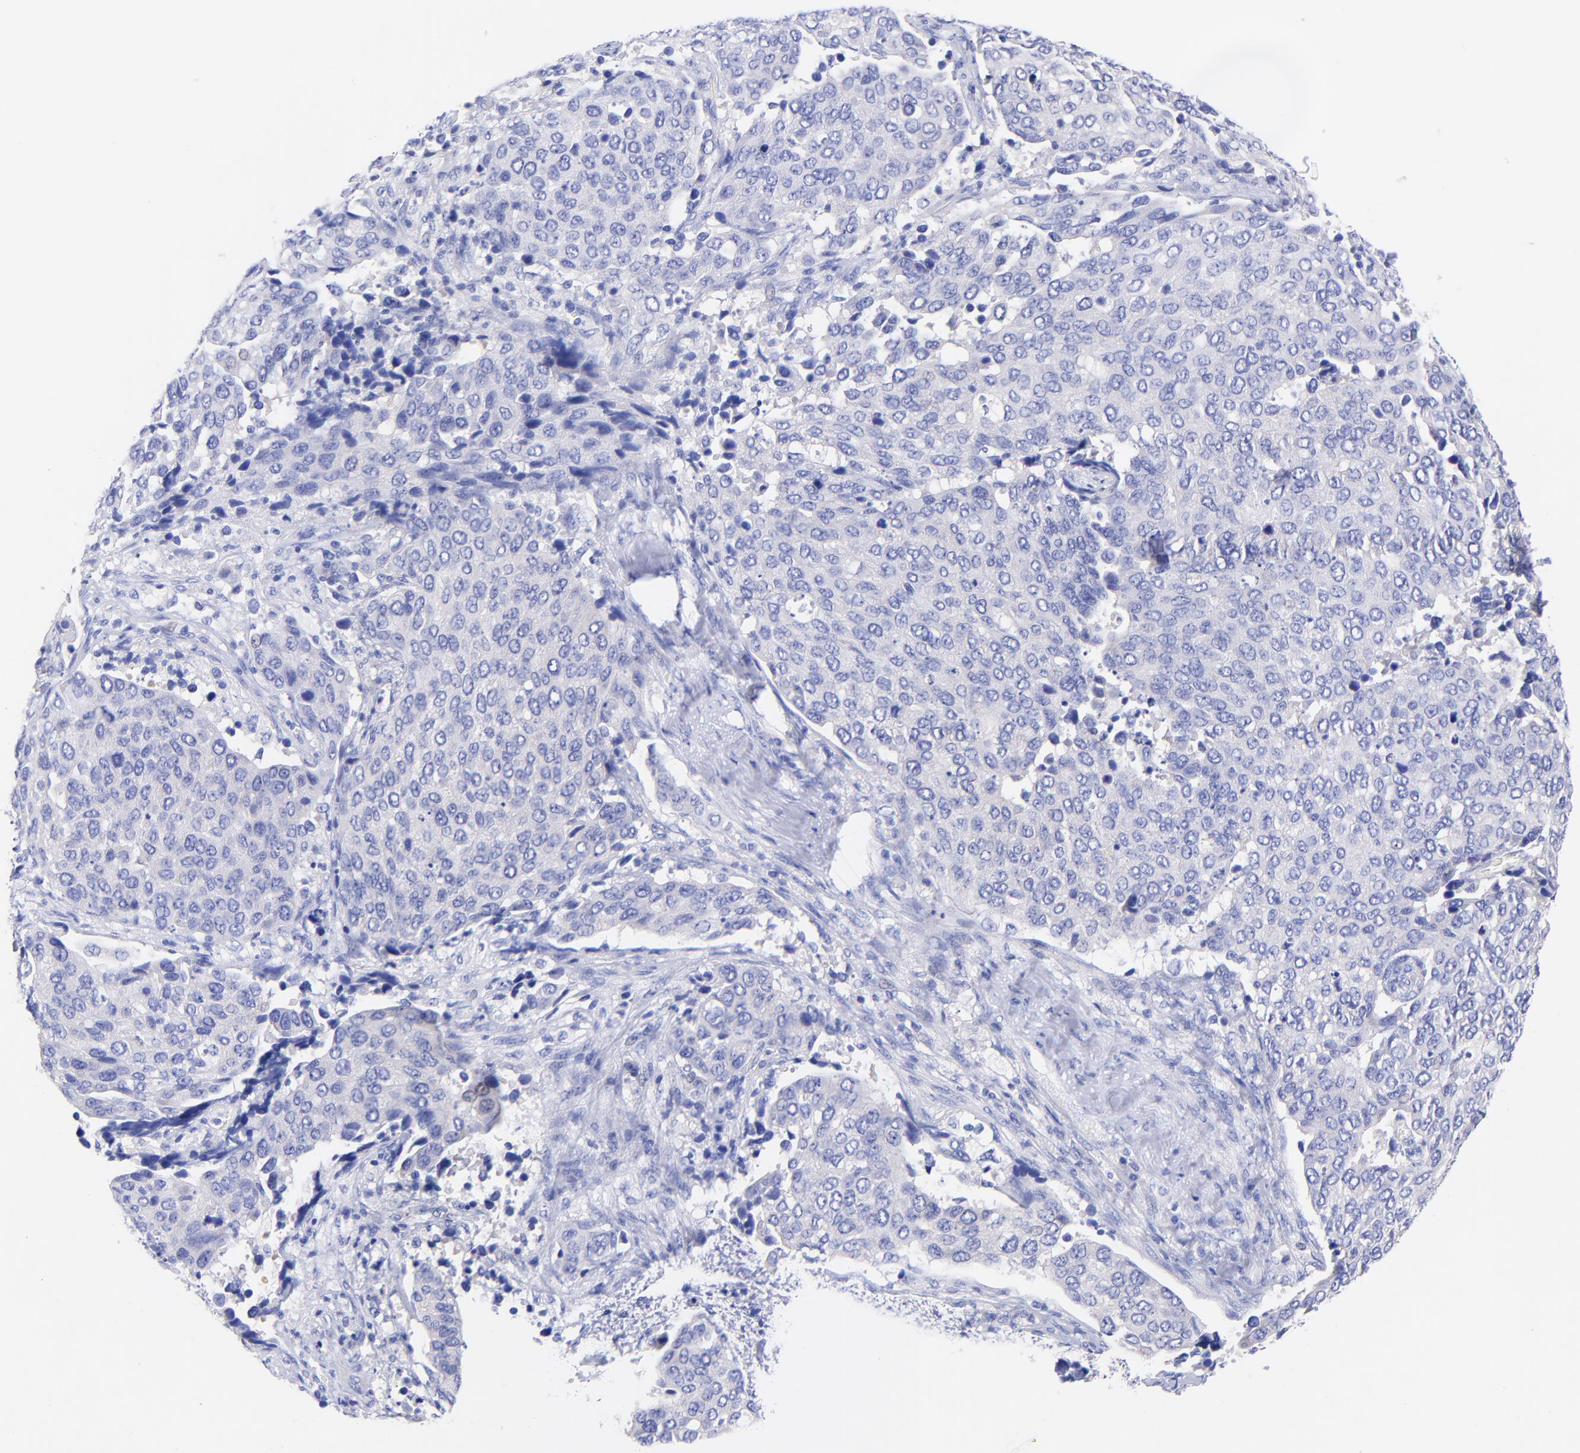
{"staining": {"intensity": "negative", "quantity": "none", "location": "none"}, "tissue": "cervical cancer", "cell_type": "Tumor cells", "image_type": "cancer", "snomed": [{"axis": "morphology", "description": "Squamous cell carcinoma, NOS"}, {"axis": "topography", "description": "Cervix"}], "caption": "IHC of human cervical squamous cell carcinoma demonstrates no positivity in tumor cells.", "gene": "GPHN", "patient": {"sex": "female", "age": 54}}